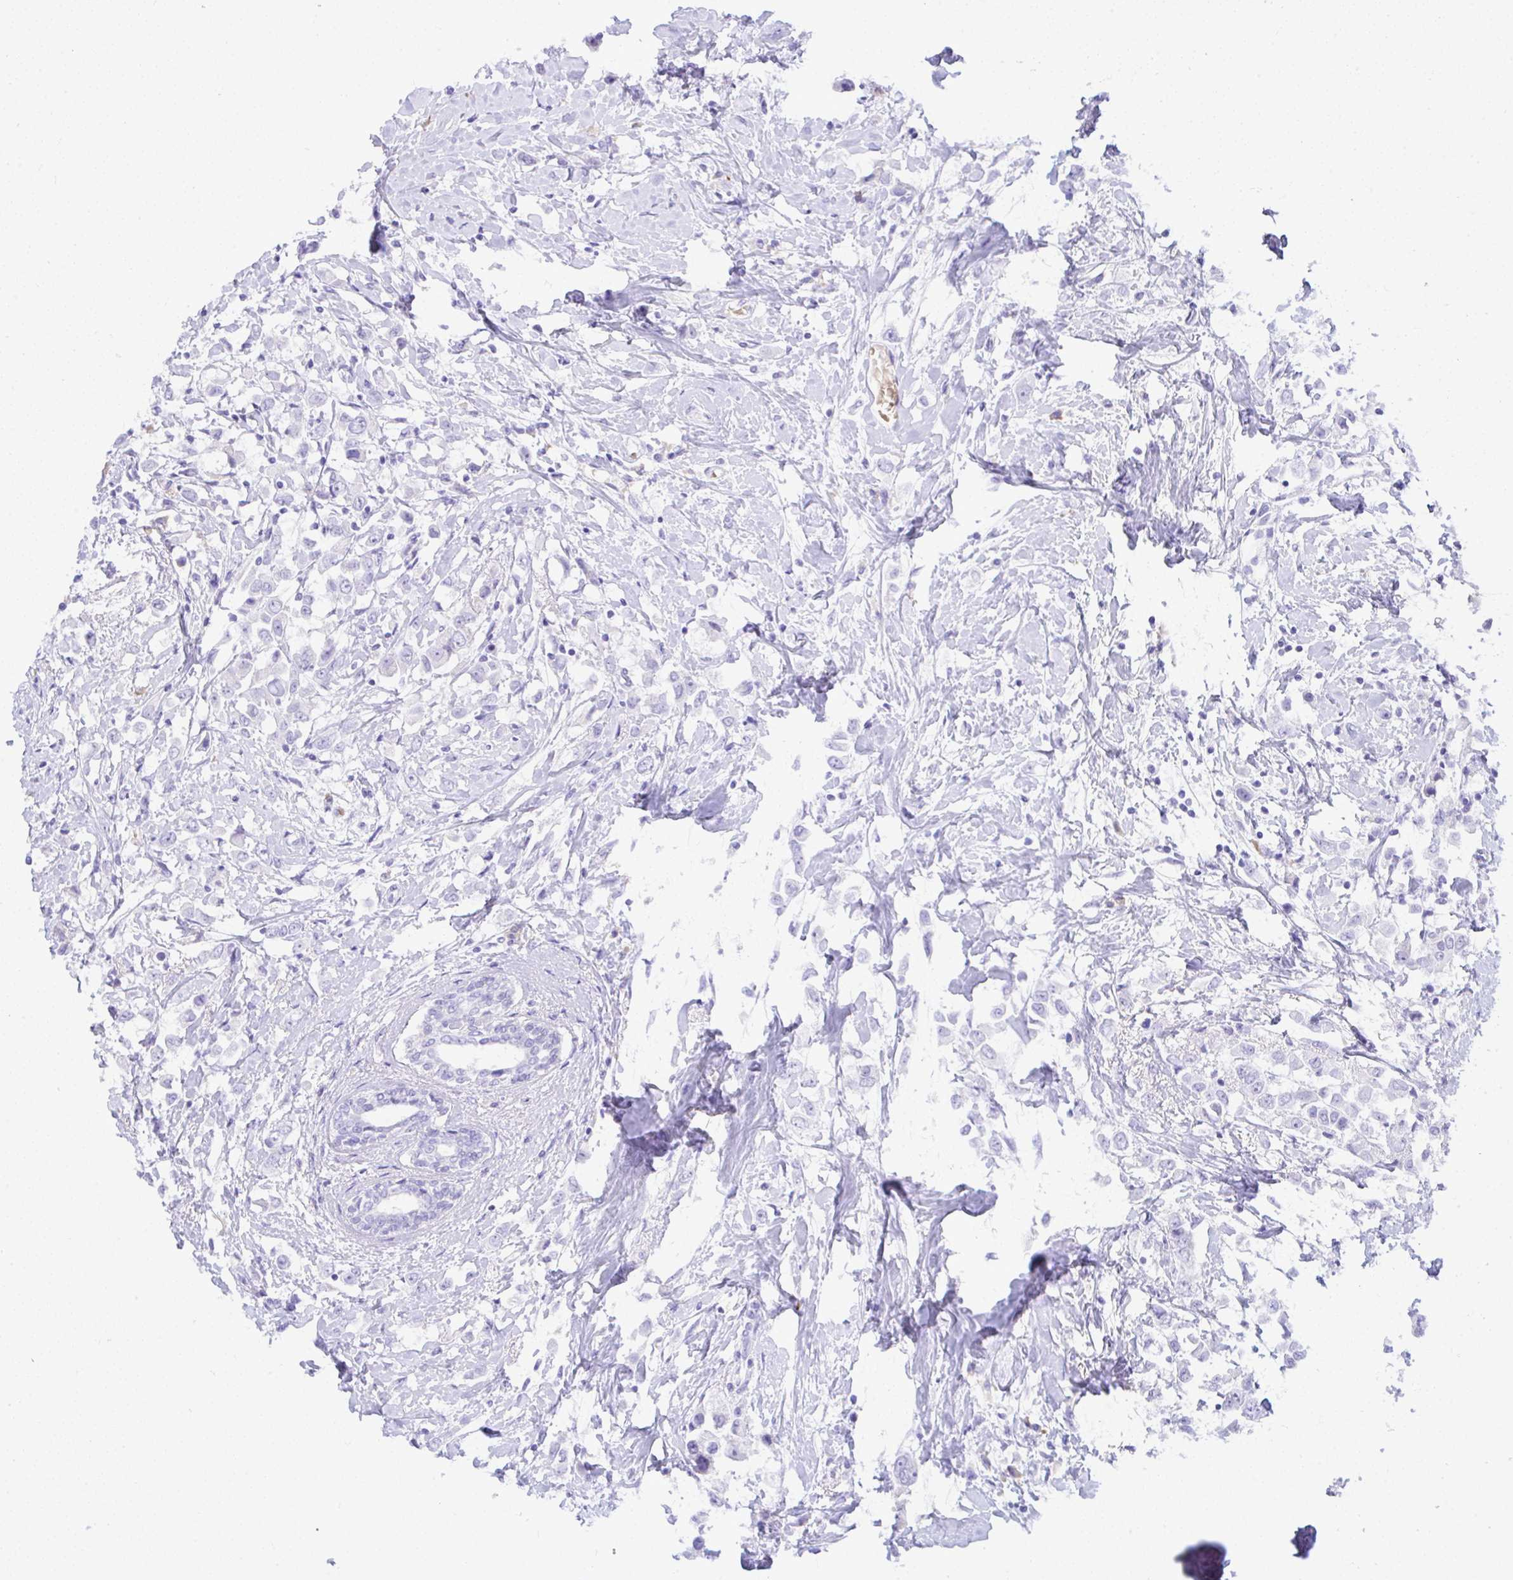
{"staining": {"intensity": "negative", "quantity": "none", "location": "none"}, "tissue": "breast cancer", "cell_type": "Tumor cells", "image_type": "cancer", "snomed": [{"axis": "morphology", "description": "Duct carcinoma"}, {"axis": "topography", "description": "Breast"}], "caption": "Breast cancer (infiltrating ductal carcinoma) was stained to show a protein in brown. There is no significant expression in tumor cells.", "gene": "SEL1L2", "patient": {"sex": "female", "age": 61}}